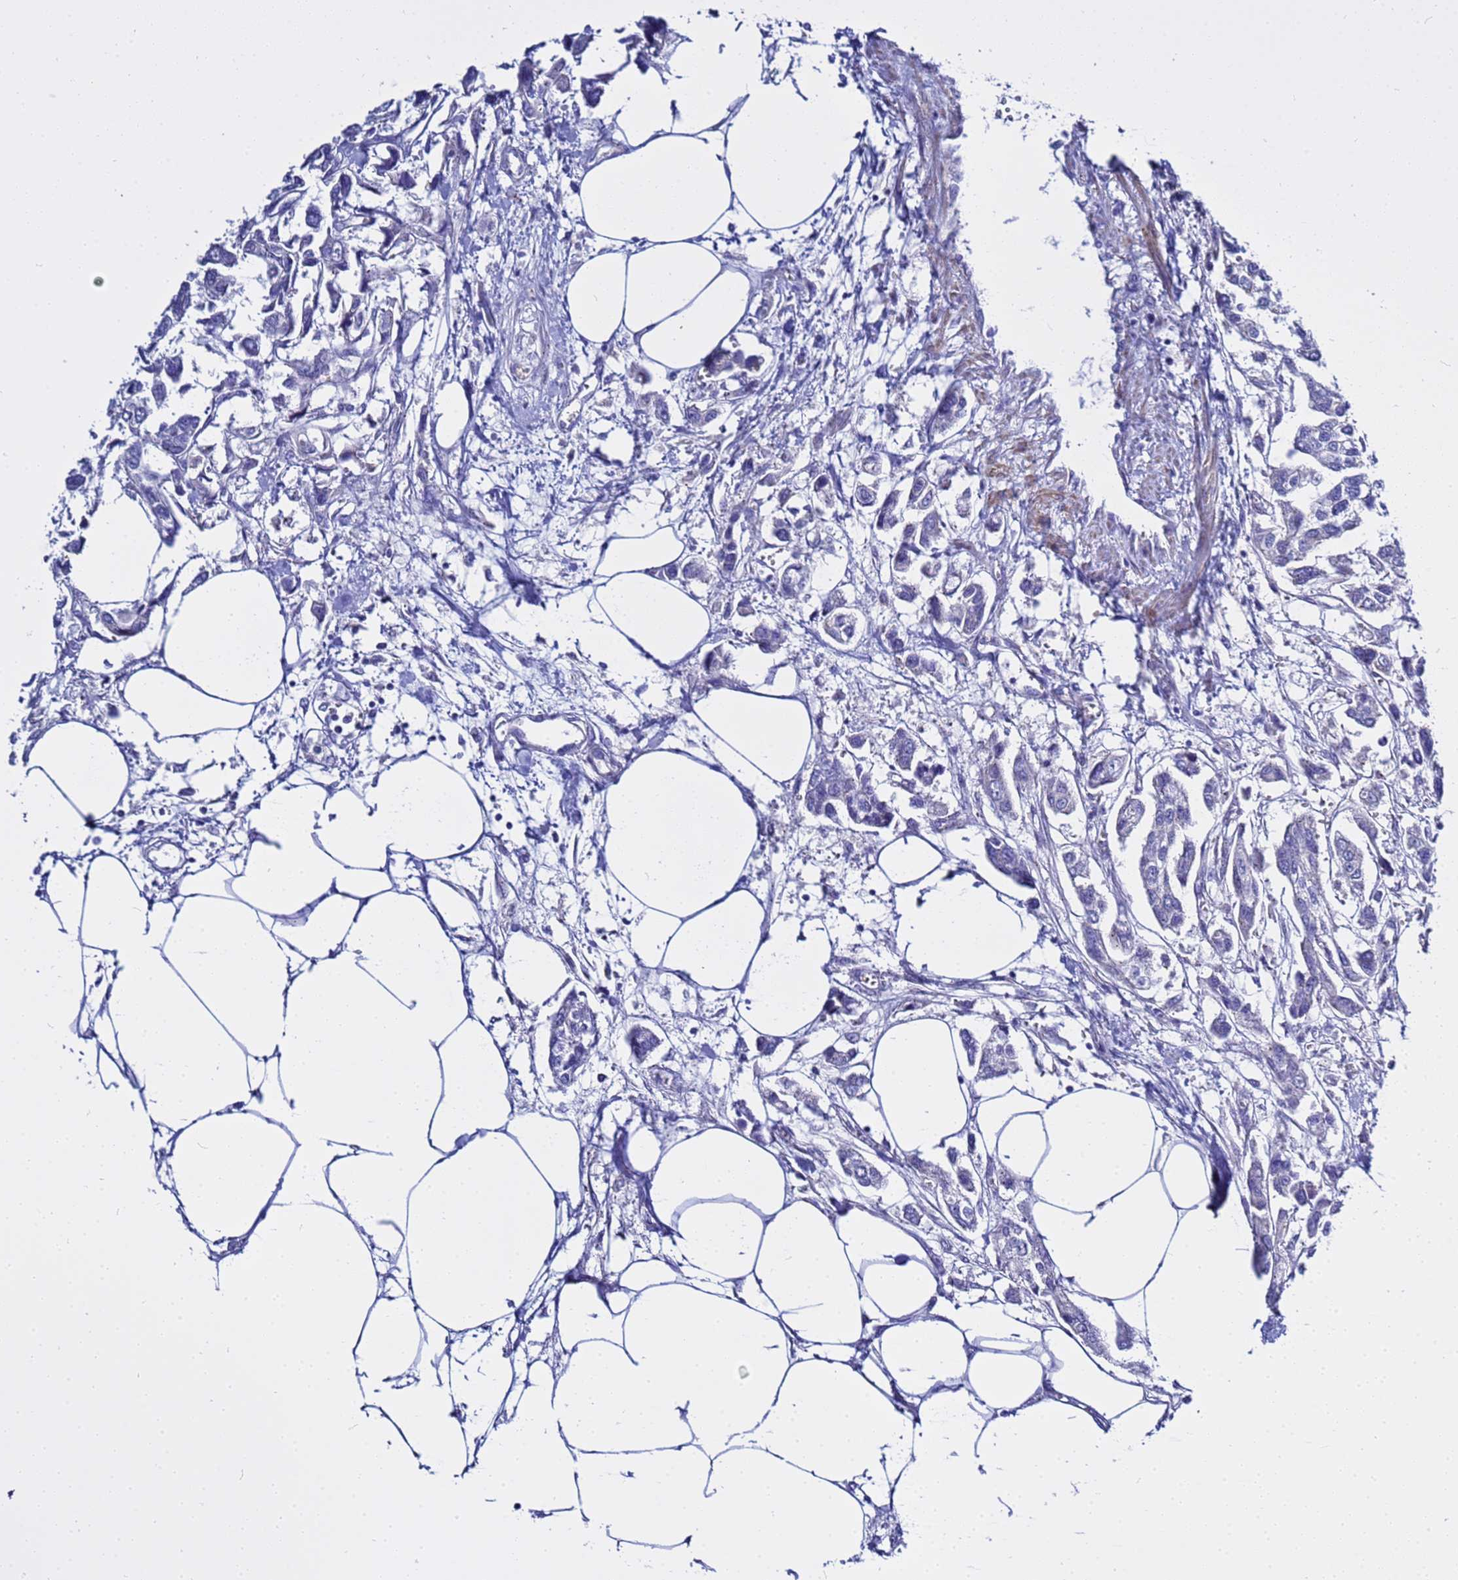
{"staining": {"intensity": "negative", "quantity": "none", "location": "none"}, "tissue": "urothelial cancer", "cell_type": "Tumor cells", "image_type": "cancer", "snomed": [{"axis": "morphology", "description": "Urothelial carcinoma, High grade"}, {"axis": "topography", "description": "Urinary bladder"}], "caption": "DAB (3,3'-diaminobenzidine) immunohistochemical staining of human high-grade urothelial carcinoma reveals no significant expression in tumor cells.", "gene": "USP18", "patient": {"sex": "male", "age": 67}}